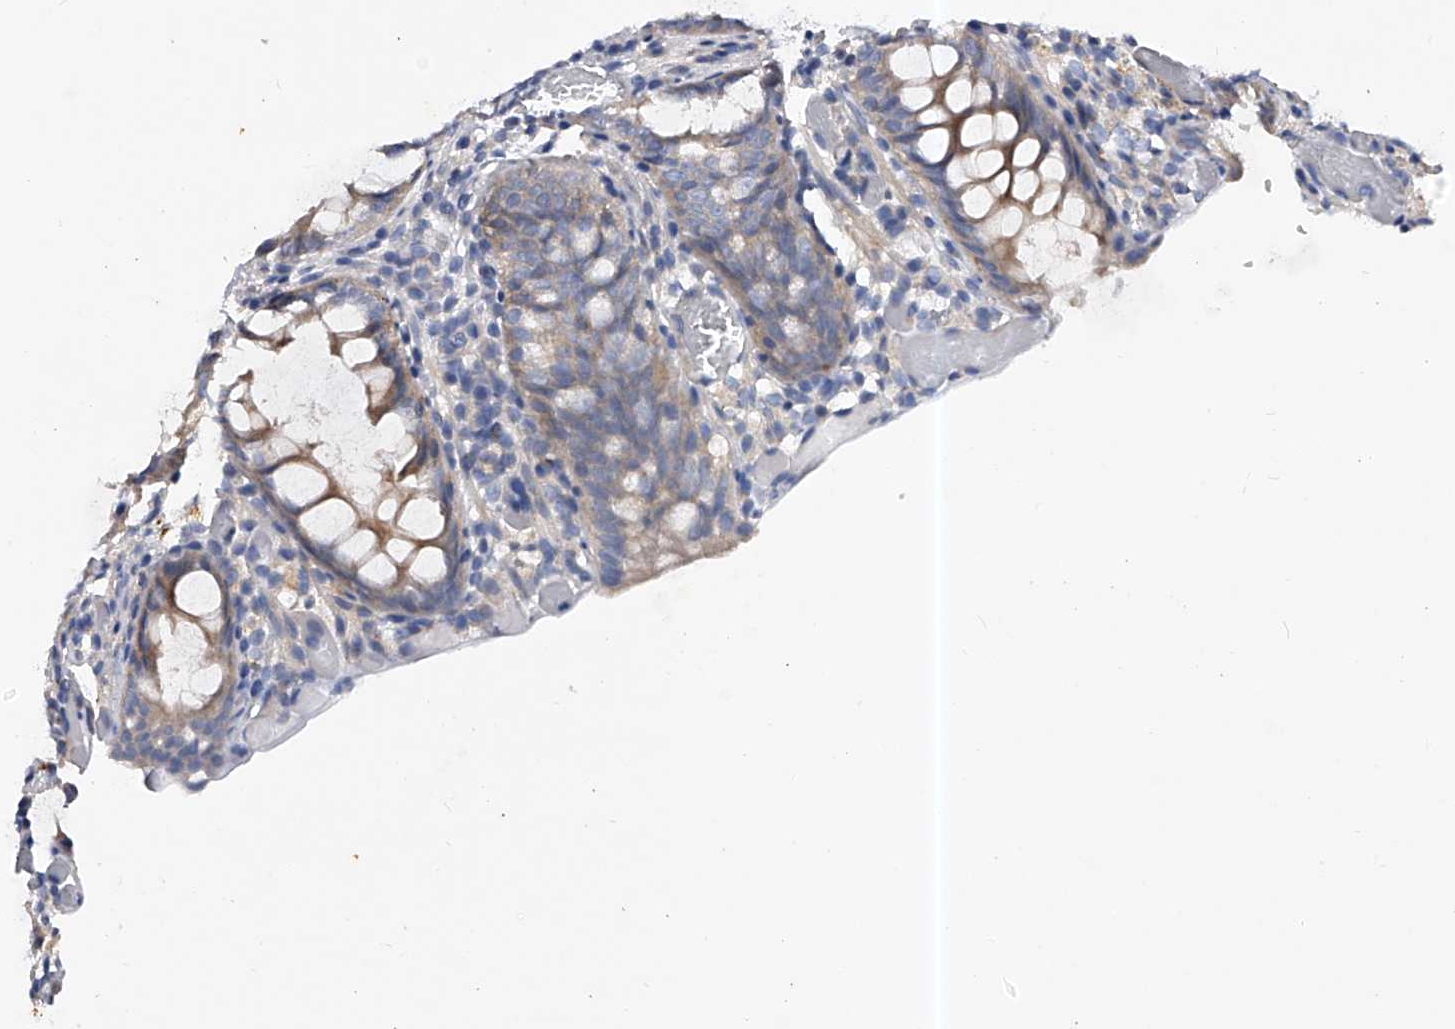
{"staining": {"intensity": "weak", "quantity": "25%-75%", "location": "cytoplasmic/membranous"}, "tissue": "colon", "cell_type": "Endothelial cells", "image_type": "normal", "snomed": [{"axis": "morphology", "description": "Normal tissue, NOS"}, {"axis": "topography", "description": "Colon"}], "caption": "Protein staining reveals weak cytoplasmic/membranous expression in about 25%-75% of endothelial cells in benign colon. The protein is stained brown, and the nuclei are stained in blue (DAB IHC with brightfield microscopy, high magnification).", "gene": "PPP5C", "patient": {"sex": "male", "age": 14}}